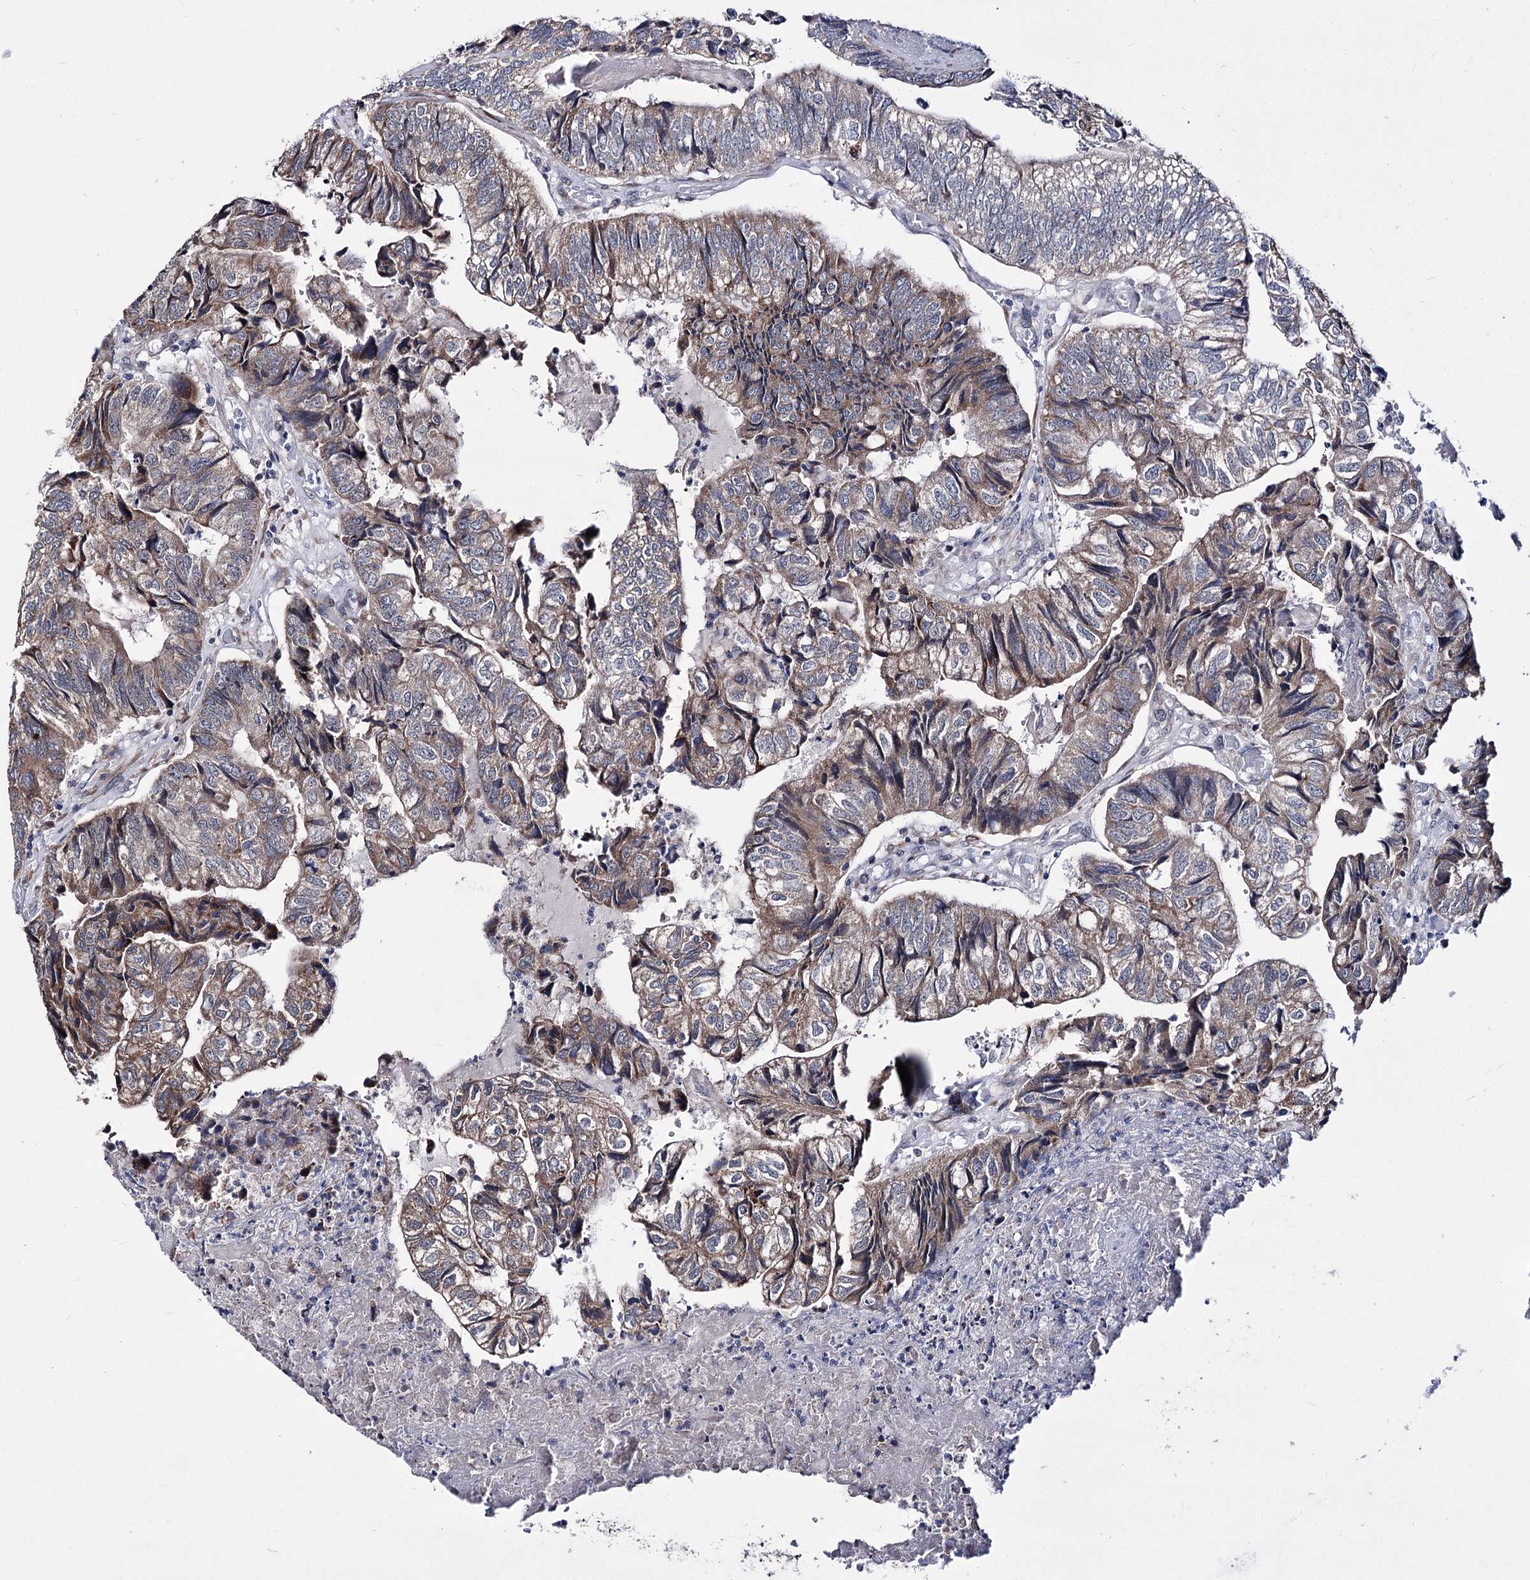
{"staining": {"intensity": "moderate", "quantity": "25%-75%", "location": "cytoplasmic/membranous"}, "tissue": "colorectal cancer", "cell_type": "Tumor cells", "image_type": "cancer", "snomed": [{"axis": "morphology", "description": "Adenocarcinoma, NOS"}, {"axis": "topography", "description": "Colon"}], "caption": "A brown stain labels moderate cytoplasmic/membranous positivity of a protein in colorectal cancer tumor cells.", "gene": "PPRC1", "patient": {"sex": "female", "age": 67}}